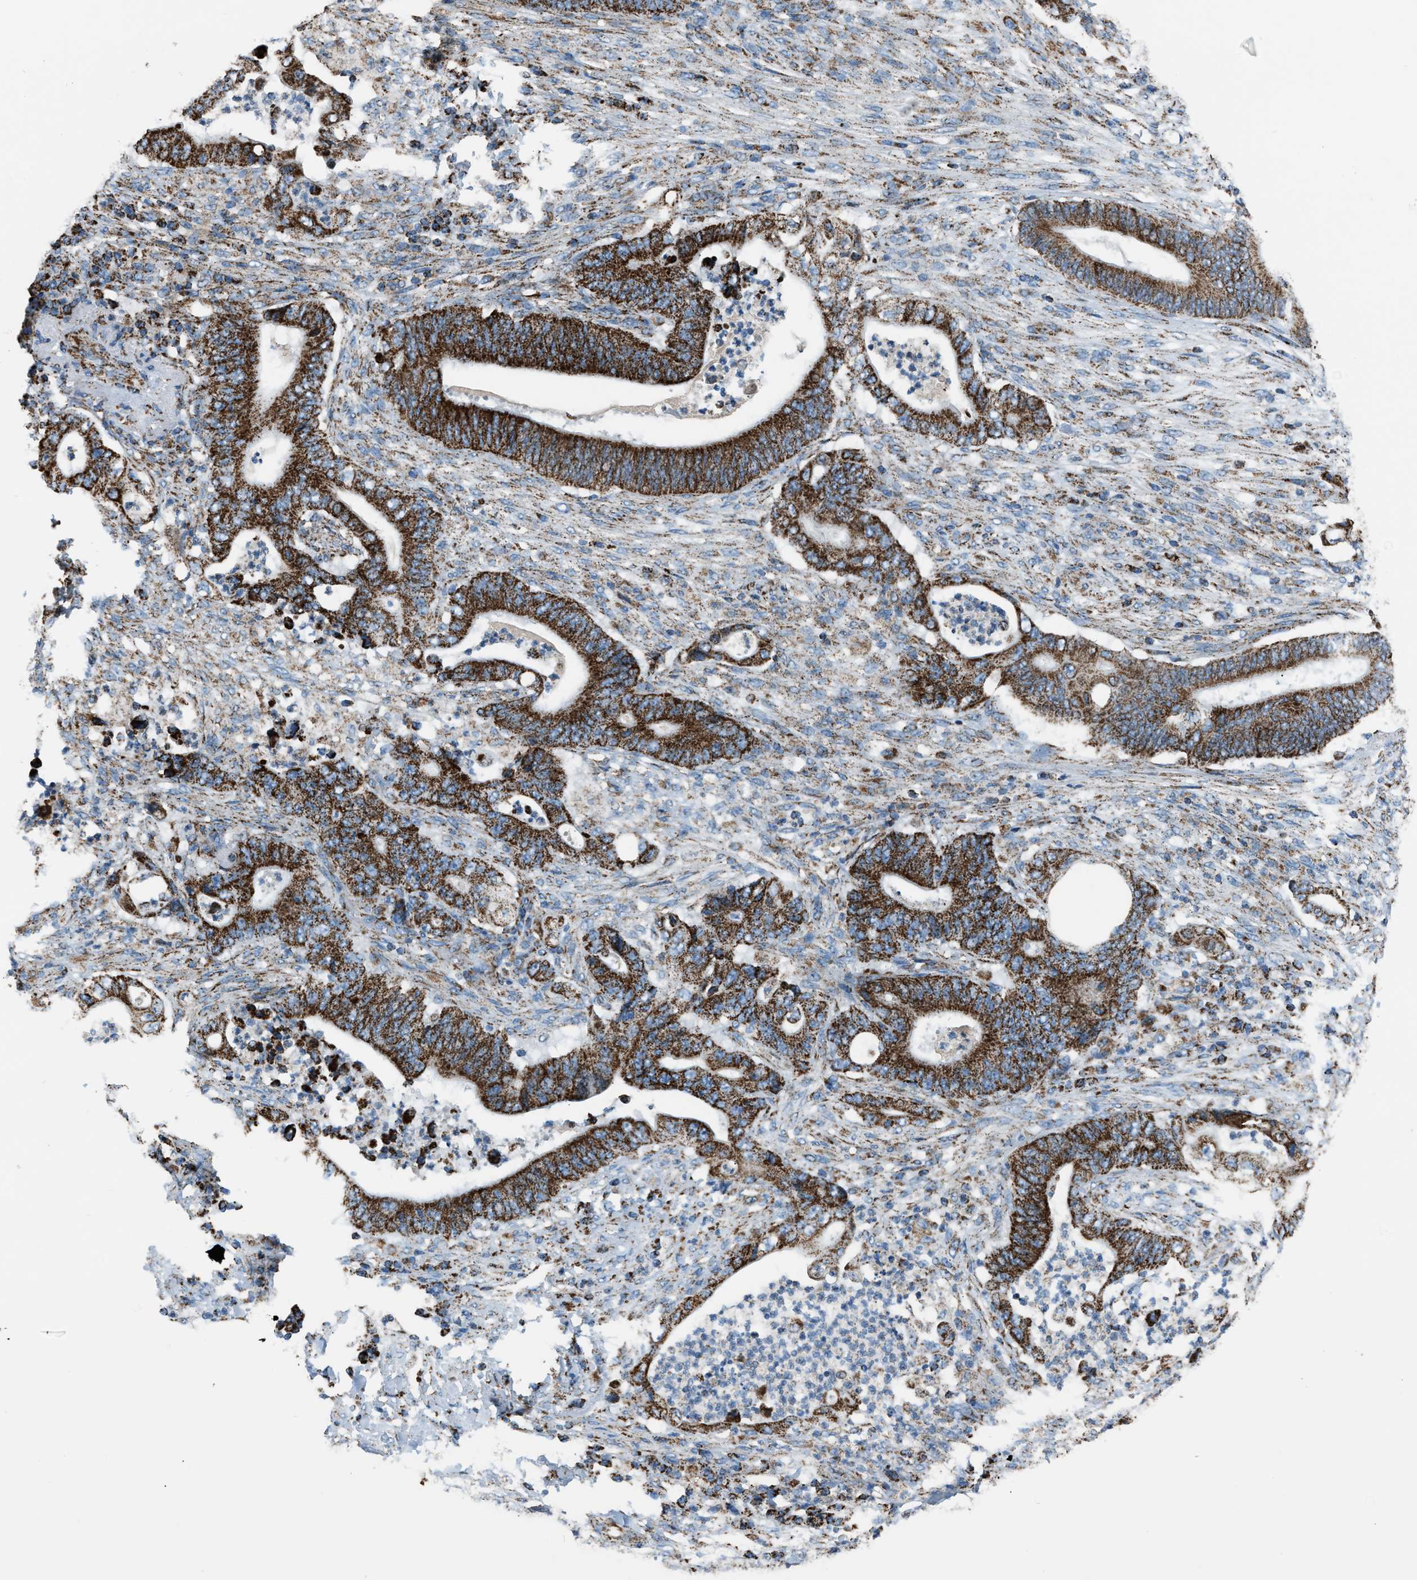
{"staining": {"intensity": "strong", "quantity": ">75%", "location": "cytoplasmic/membranous"}, "tissue": "stomach cancer", "cell_type": "Tumor cells", "image_type": "cancer", "snomed": [{"axis": "morphology", "description": "Adenocarcinoma, NOS"}, {"axis": "topography", "description": "Stomach"}], "caption": "Immunohistochemical staining of stomach adenocarcinoma exhibits strong cytoplasmic/membranous protein staining in about >75% of tumor cells.", "gene": "MDH2", "patient": {"sex": "female", "age": 73}}